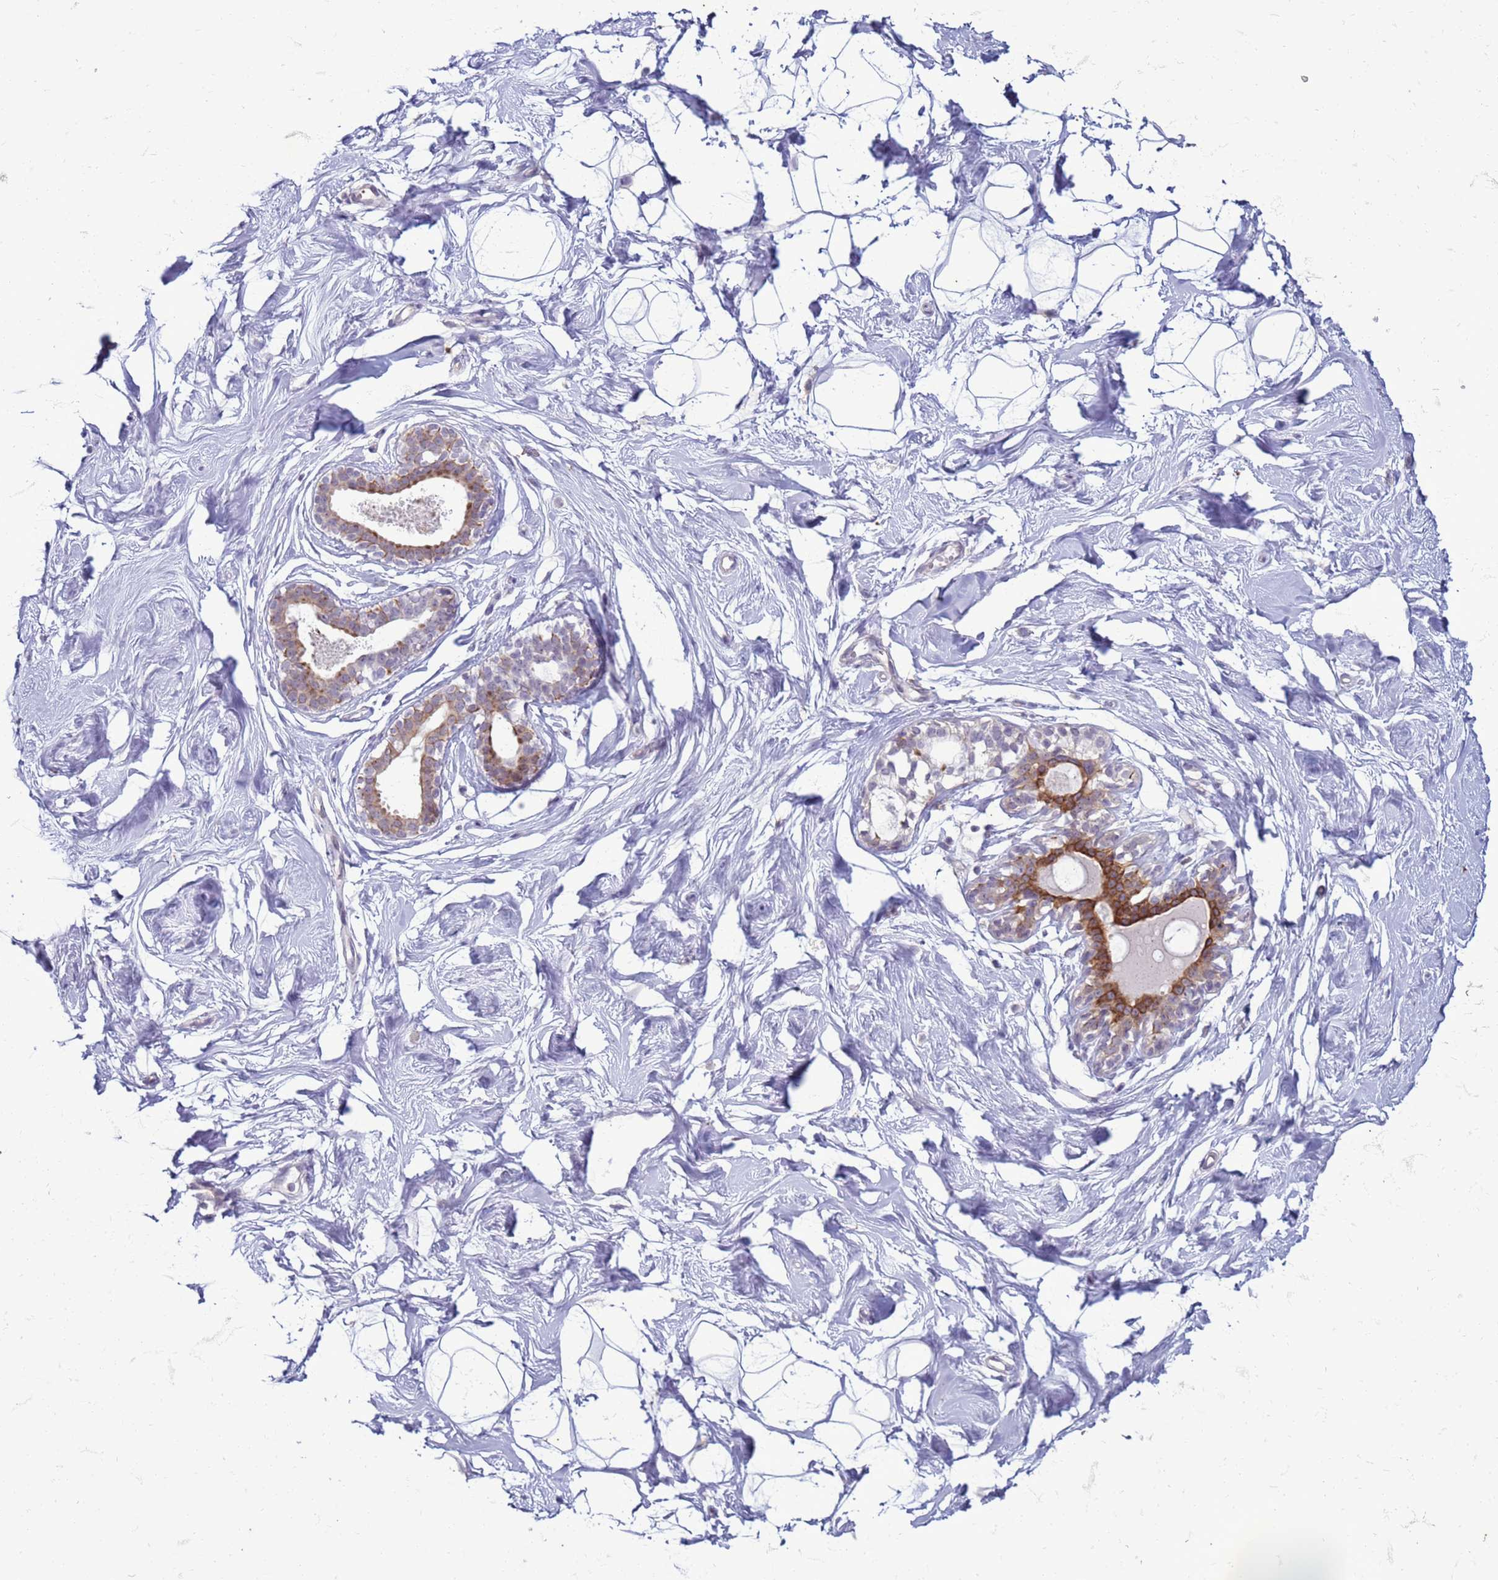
{"staining": {"intensity": "negative", "quantity": "none", "location": "none"}, "tissue": "breast", "cell_type": "Adipocytes", "image_type": "normal", "snomed": [{"axis": "morphology", "description": "Normal tissue, NOS"}, {"axis": "morphology", "description": "Adenoma, NOS"}, {"axis": "topography", "description": "Breast"}], "caption": "Immunohistochemistry (IHC) histopathology image of benign breast: human breast stained with DAB (3,3'-diaminobenzidine) exhibits no significant protein positivity in adipocytes. (DAB (3,3'-diaminobenzidine) immunohistochemistry (IHC), high magnification).", "gene": "SLC15A3", "patient": {"sex": "female", "age": 23}}